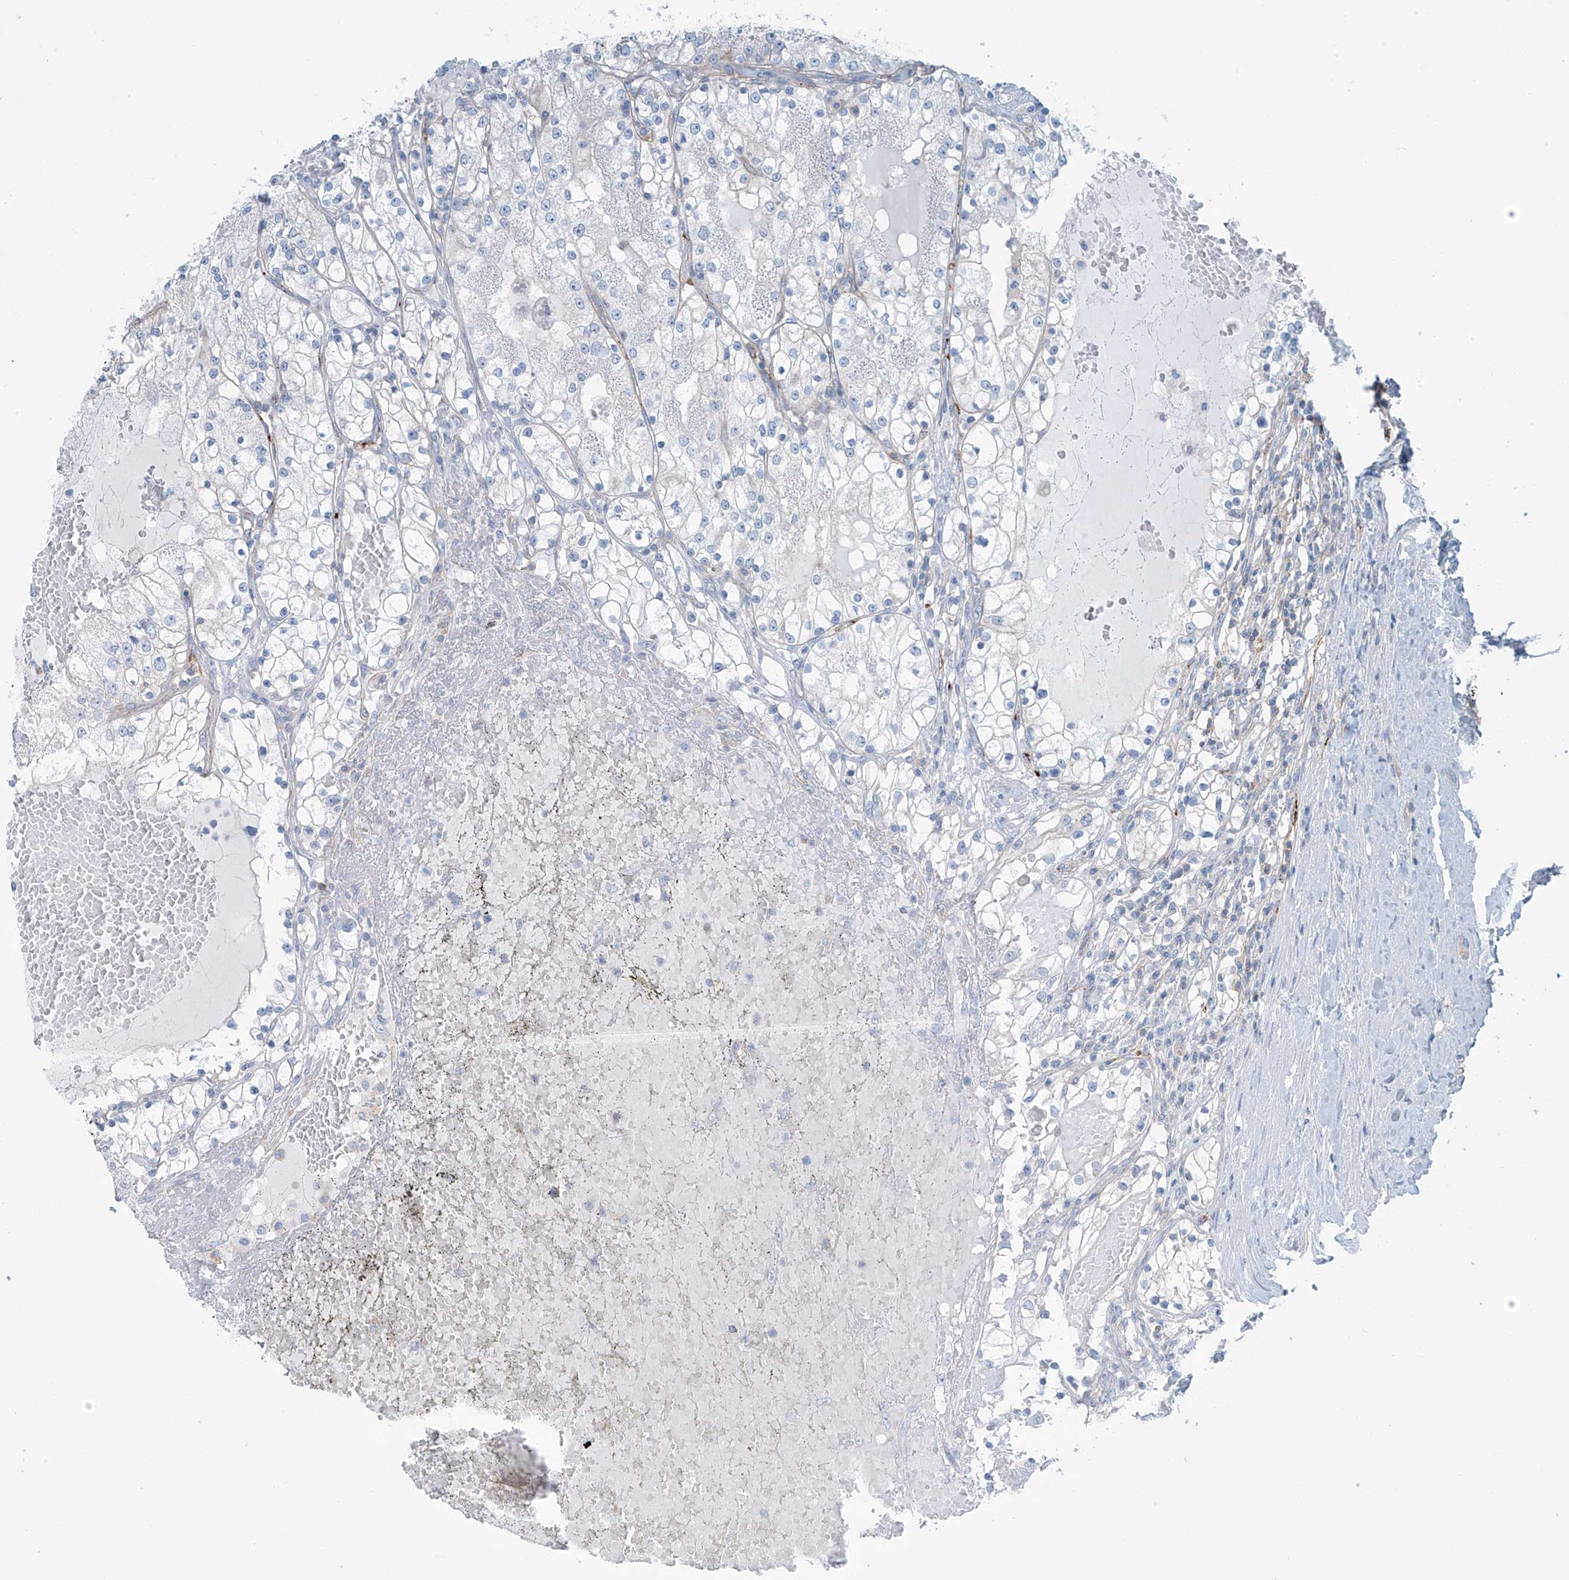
{"staining": {"intensity": "negative", "quantity": "none", "location": "none"}, "tissue": "renal cancer", "cell_type": "Tumor cells", "image_type": "cancer", "snomed": [{"axis": "morphology", "description": "Normal tissue, NOS"}, {"axis": "morphology", "description": "Adenocarcinoma, NOS"}, {"axis": "topography", "description": "Kidney"}], "caption": "Image shows no significant protein expression in tumor cells of renal cancer (adenocarcinoma).", "gene": "ZNF846", "patient": {"sex": "male", "age": 68}}